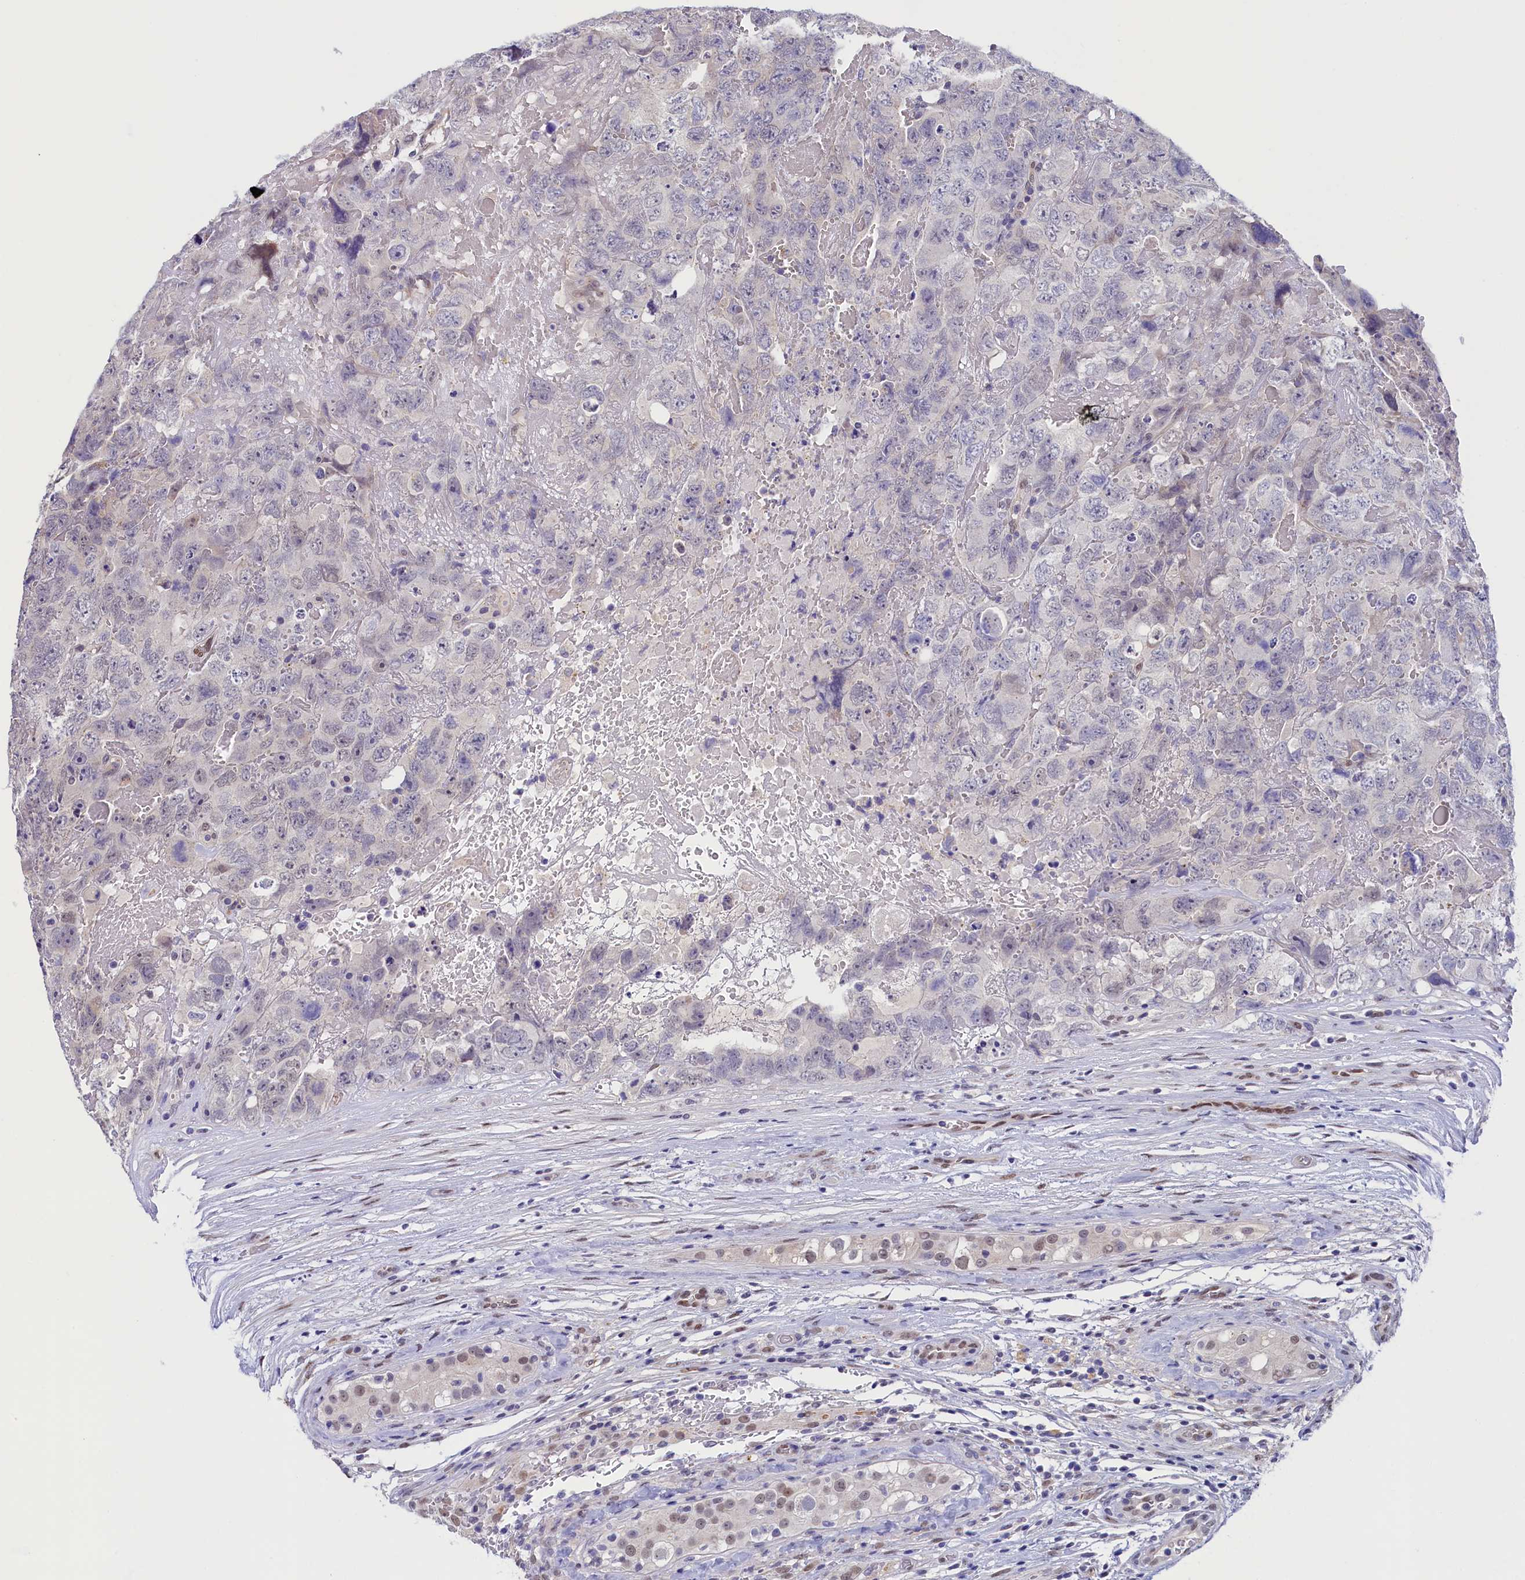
{"staining": {"intensity": "weak", "quantity": "<25%", "location": "nuclear"}, "tissue": "testis cancer", "cell_type": "Tumor cells", "image_type": "cancer", "snomed": [{"axis": "morphology", "description": "Carcinoma, Embryonal, NOS"}, {"axis": "topography", "description": "Testis"}], "caption": "Photomicrograph shows no protein positivity in tumor cells of testis cancer (embryonal carcinoma) tissue. Brightfield microscopy of immunohistochemistry stained with DAB (3,3'-diaminobenzidine) (brown) and hematoxylin (blue), captured at high magnification.", "gene": "FLYWCH2", "patient": {"sex": "male", "age": 45}}